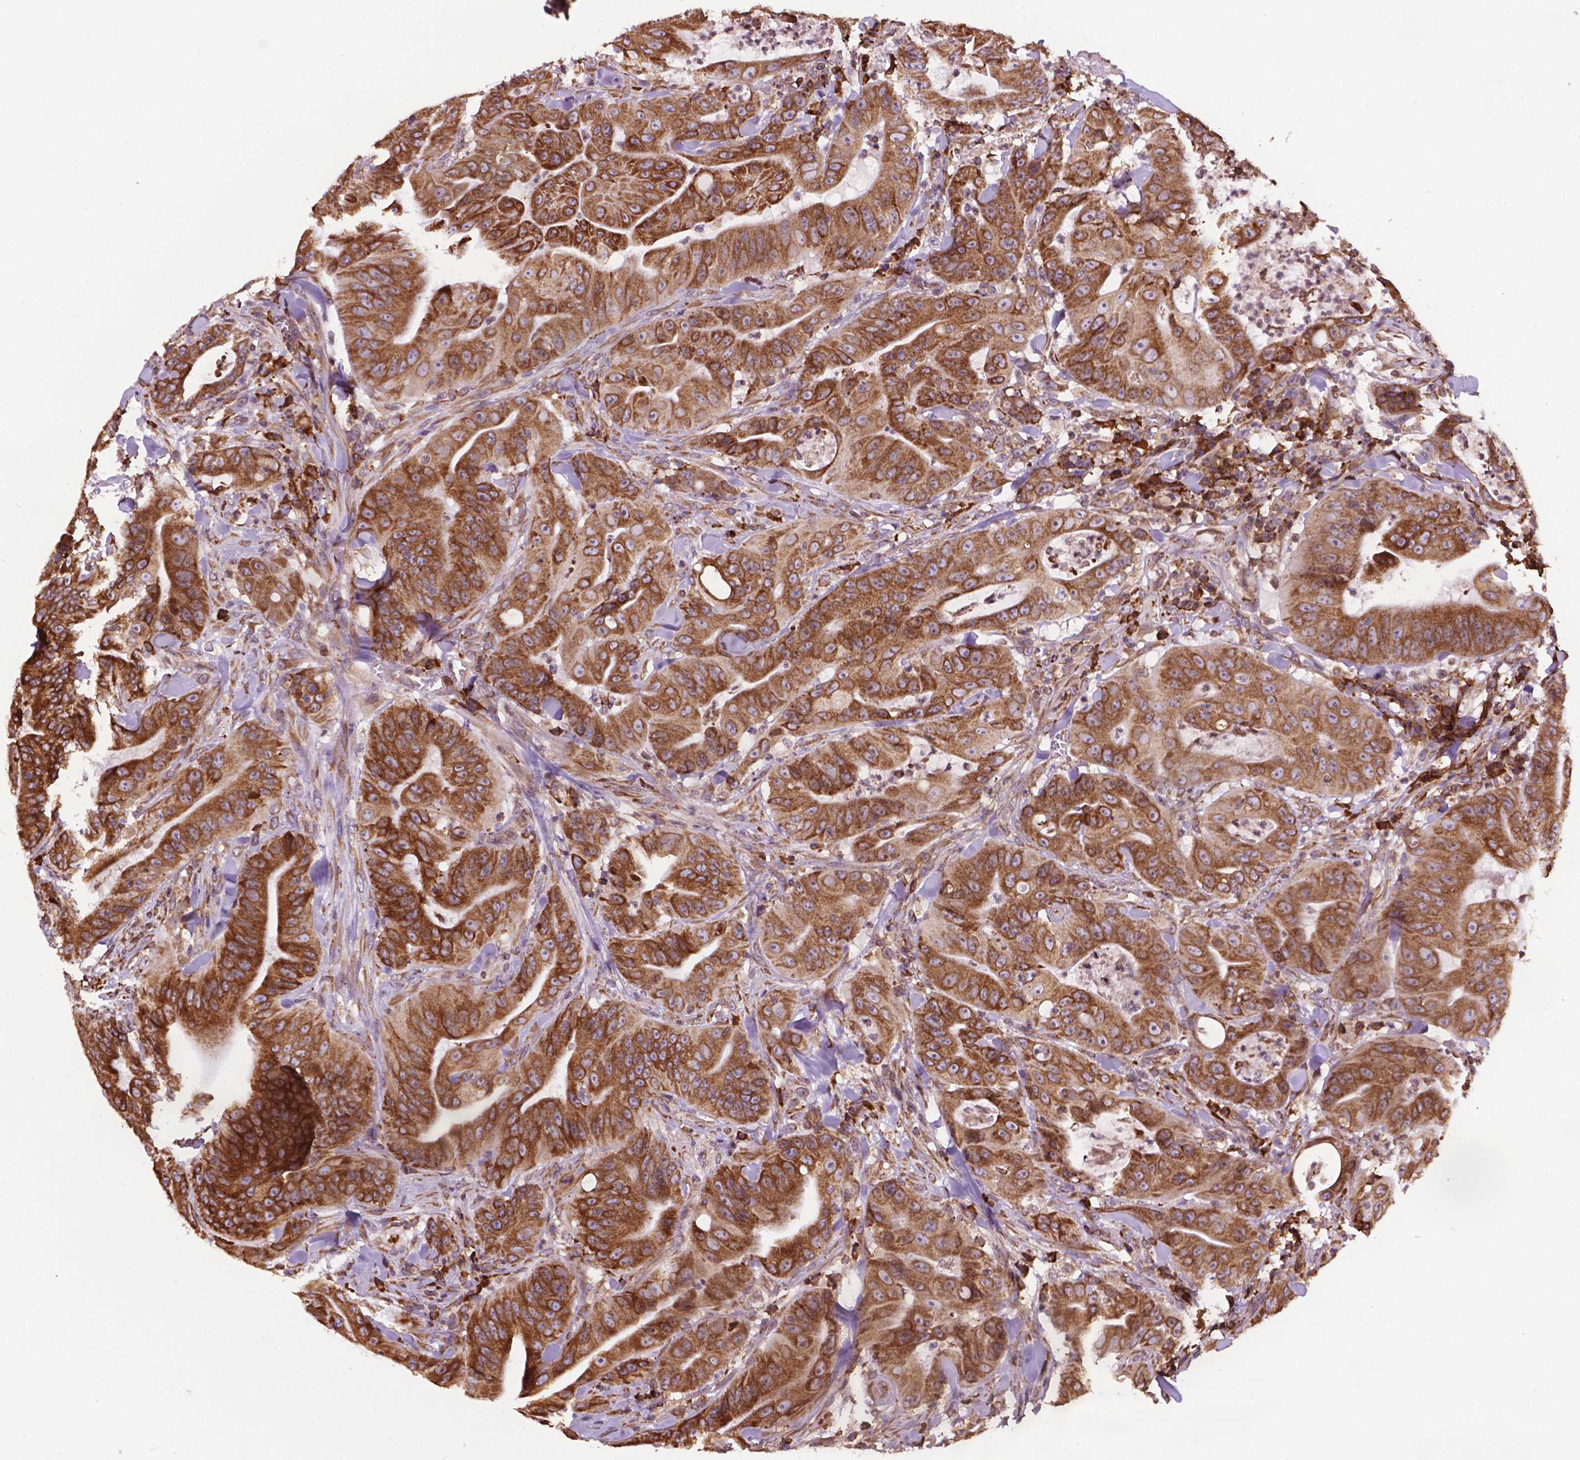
{"staining": {"intensity": "moderate", "quantity": ">75%", "location": "cytoplasmic/membranous"}, "tissue": "colorectal cancer", "cell_type": "Tumor cells", "image_type": "cancer", "snomed": [{"axis": "morphology", "description": "Adenocarcinoma, NOS"}, {"axis": "topography", "description": "Colon"}], "caption": "Human colorectal cancer (adenocarcinoma) stained for a protein (brown) shows moderate cytoplasmic/membranous positive expression in about >75% of tumor cells.", "gene": "GANAB", "patient": {"sex": "male", "age": 33}}